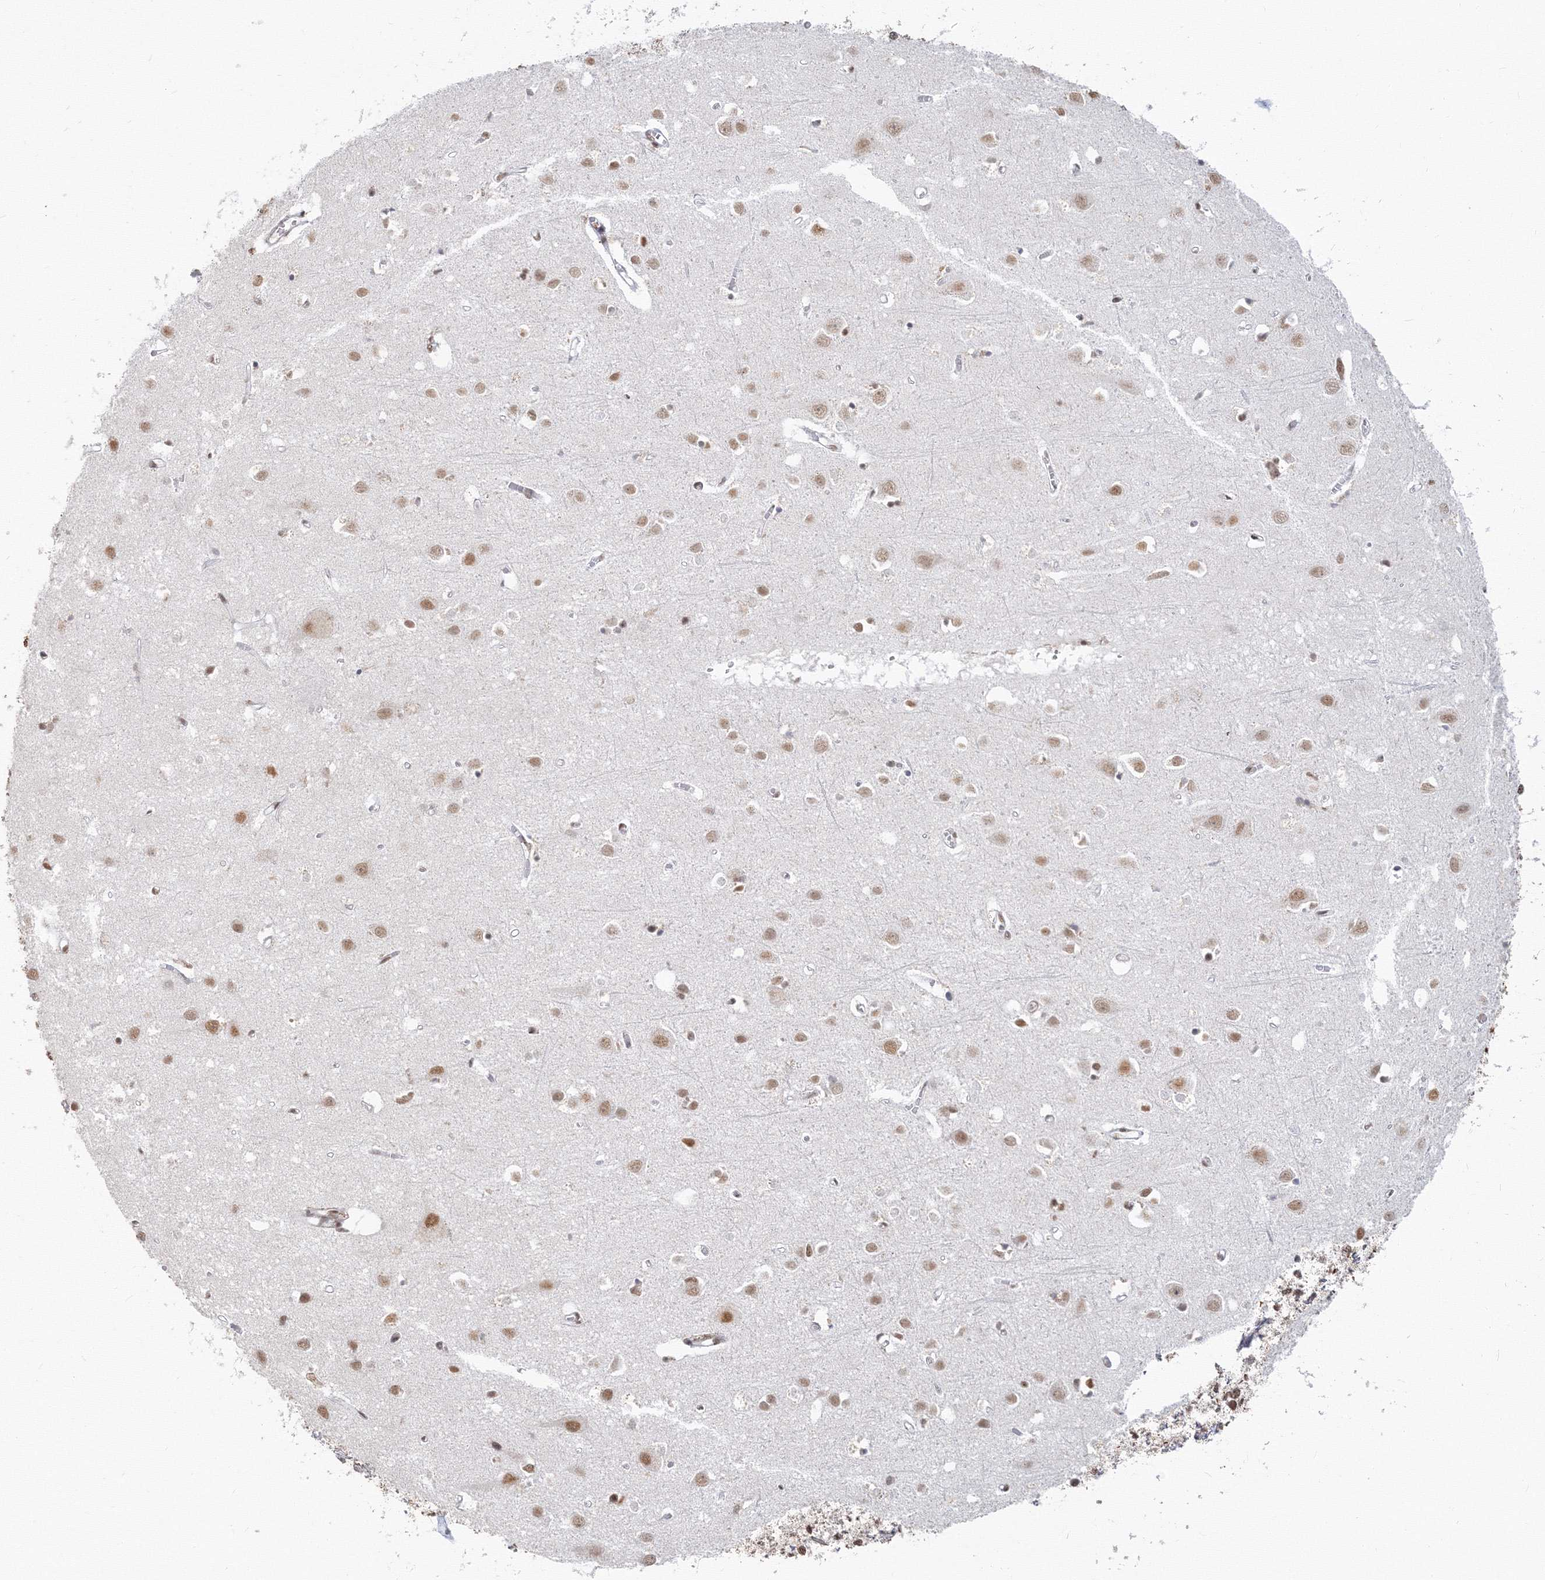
{"staining": {"intensity": "moderate", "quantity": ">75%", "location": "nuclear"}, "tissue": "cerebral cortex", "cell_type": "Endothelial cells", "image_type": "normal", "snomed": [{"axis": "morphology", "description": "Normal tissue, NOS"}, {"axis": "topography", "description": "Cerebral cortex"}], "caption": "A high-resolution image shows immunohistochemistry (IHC) staining of normal cerebral cortex, which displays moderate nuclear expression in approximately >75% of endothelial cells. (DAB = brown stain, brightfield microscopy at high magnification).", "gene": "PPP4R2", "patient": {"sex": "female", "age": 64}}